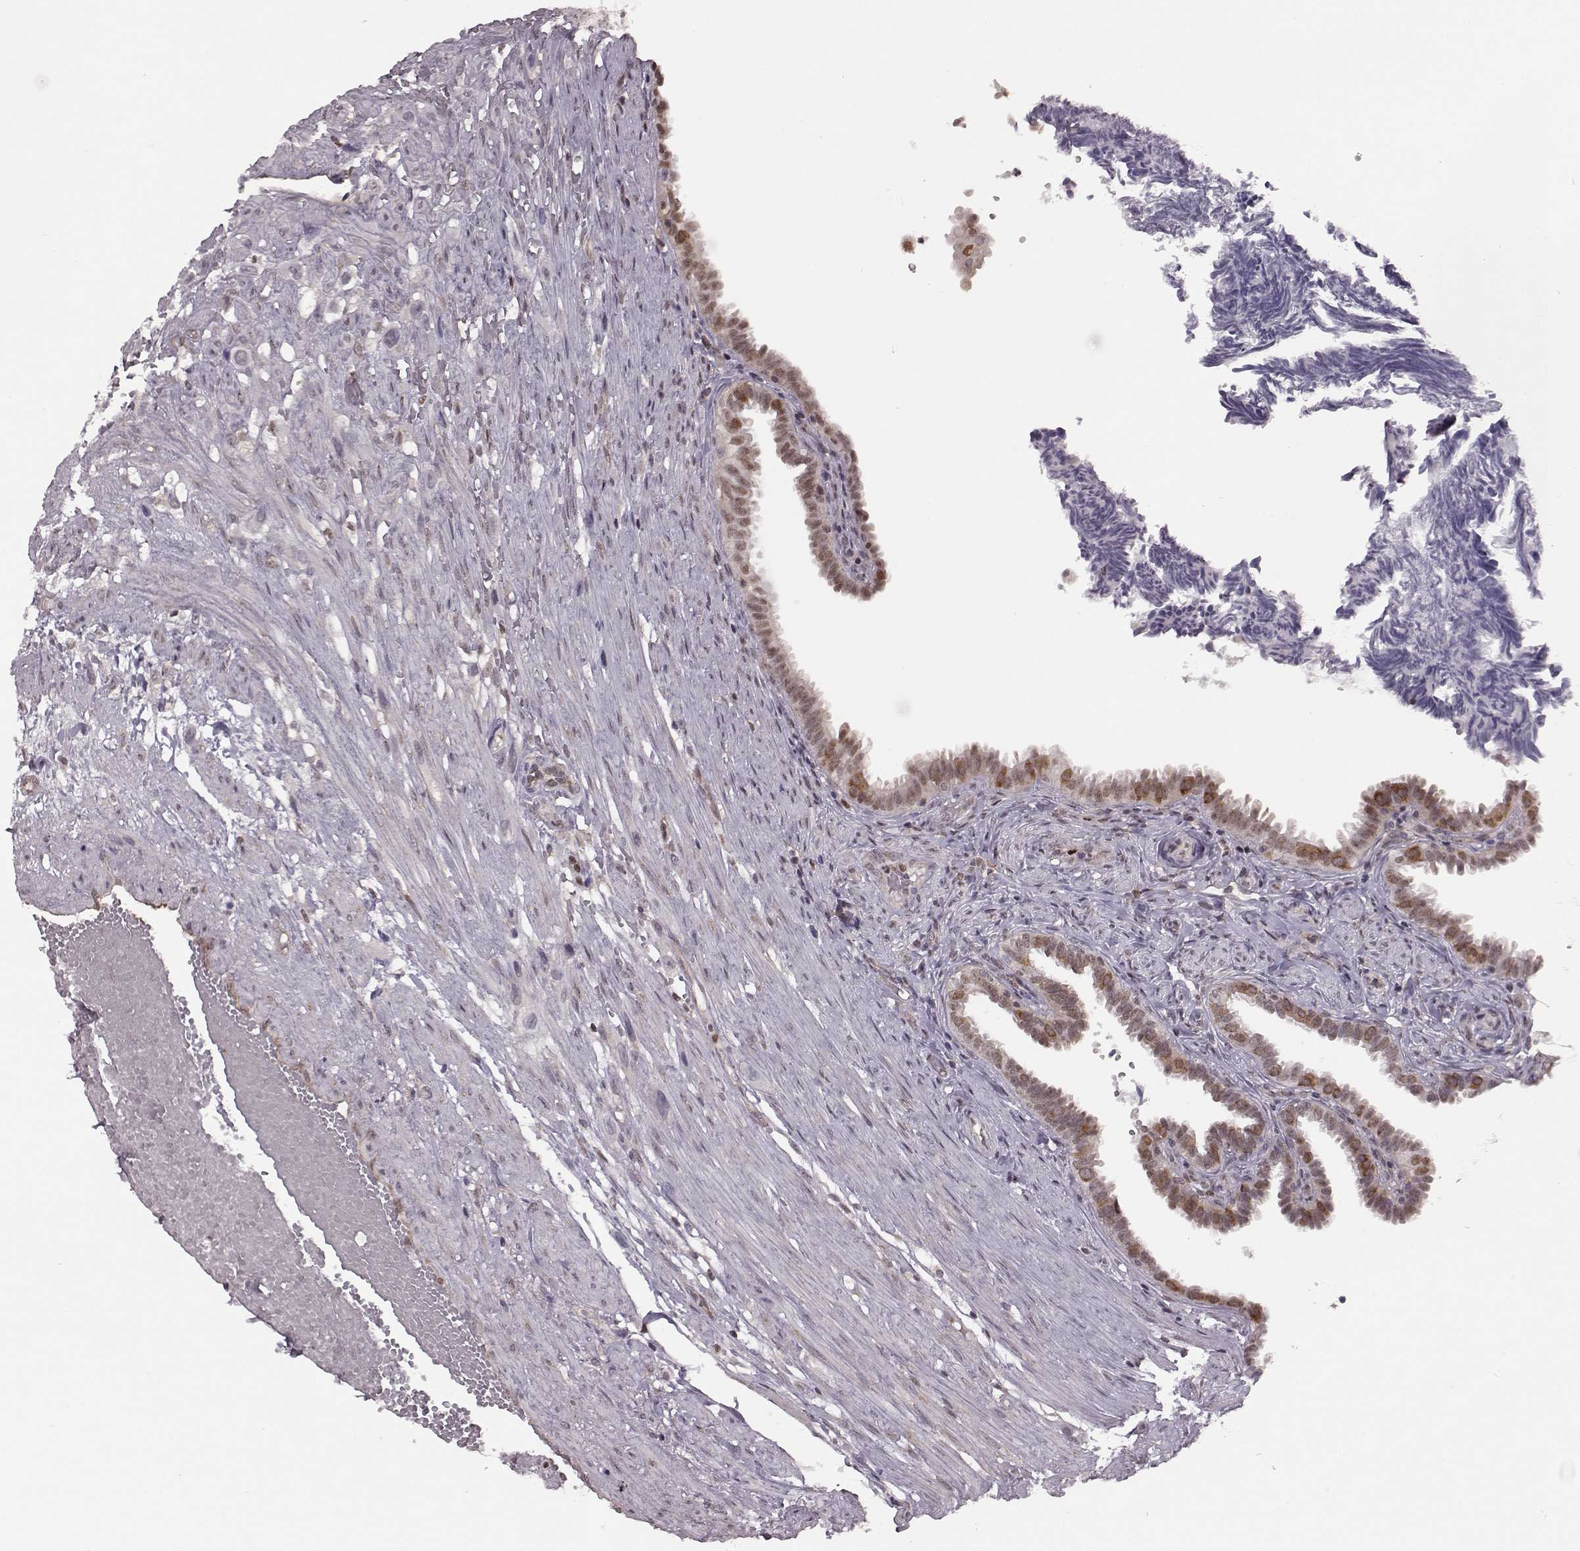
{"staining": {"intensity": "weak", "quantity": "25%-75%", "location": "nuclear"}, "tissue": "fallopian tube", "cell_type": "Glandular cells", "image_type": "normal", "snomed": [{"axis": "morphology", "description": "Normal tissue, NOS"}, {"axis": "topography", "description": "Fallopian tube"}], "caption": "Protein staining of unremarkable fallopian tube shows weak nuclear staining in approximately 25%-75% of glandular cells.", "gene": "KLF6", "patient": {"sex": "female", "age": 39}}